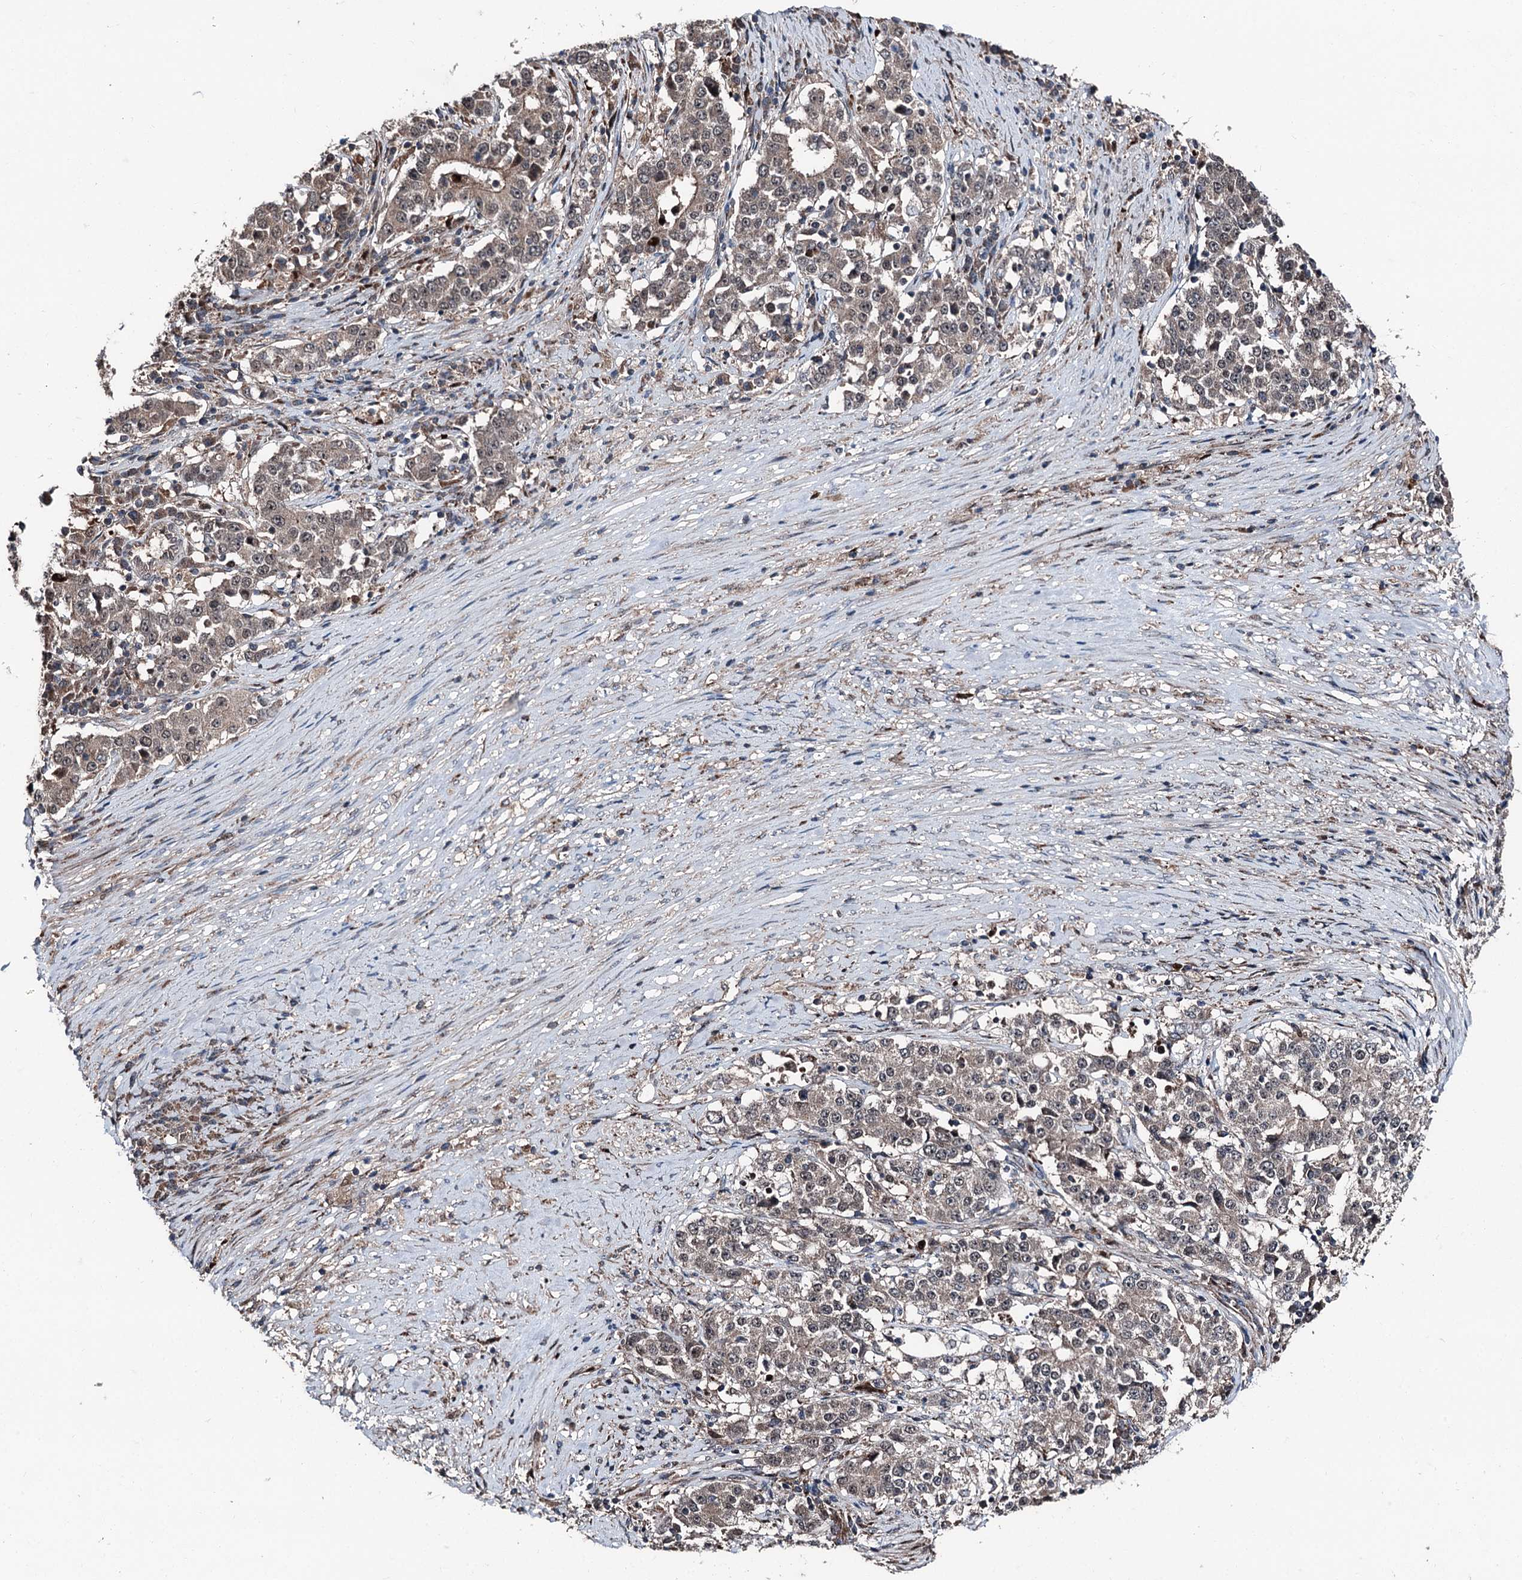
{"staining": {"intensity": "weak", "quantity": "25%-75%", "location": "cytoplasmic/membranous"}, "tissue": "stomach cancer", "cell_type": "Tumor cells", "image_type": "cancer", "snomed": [{"axis": "morphology", "description": "Adenocarcinoma, NOS"}, {"axis": "topography", "description": "Stomach"}], "caption": "Immunohistochemistry (IHC) (DAB (3,3'-diaminobenzidine)) staining of human stomach cancer shows weak cytoplasmic/membranous protein expression in about 25%-75% of tumor cells.", "gene": "PSMD13", "patient": {"sex": "male", "age": 59}}